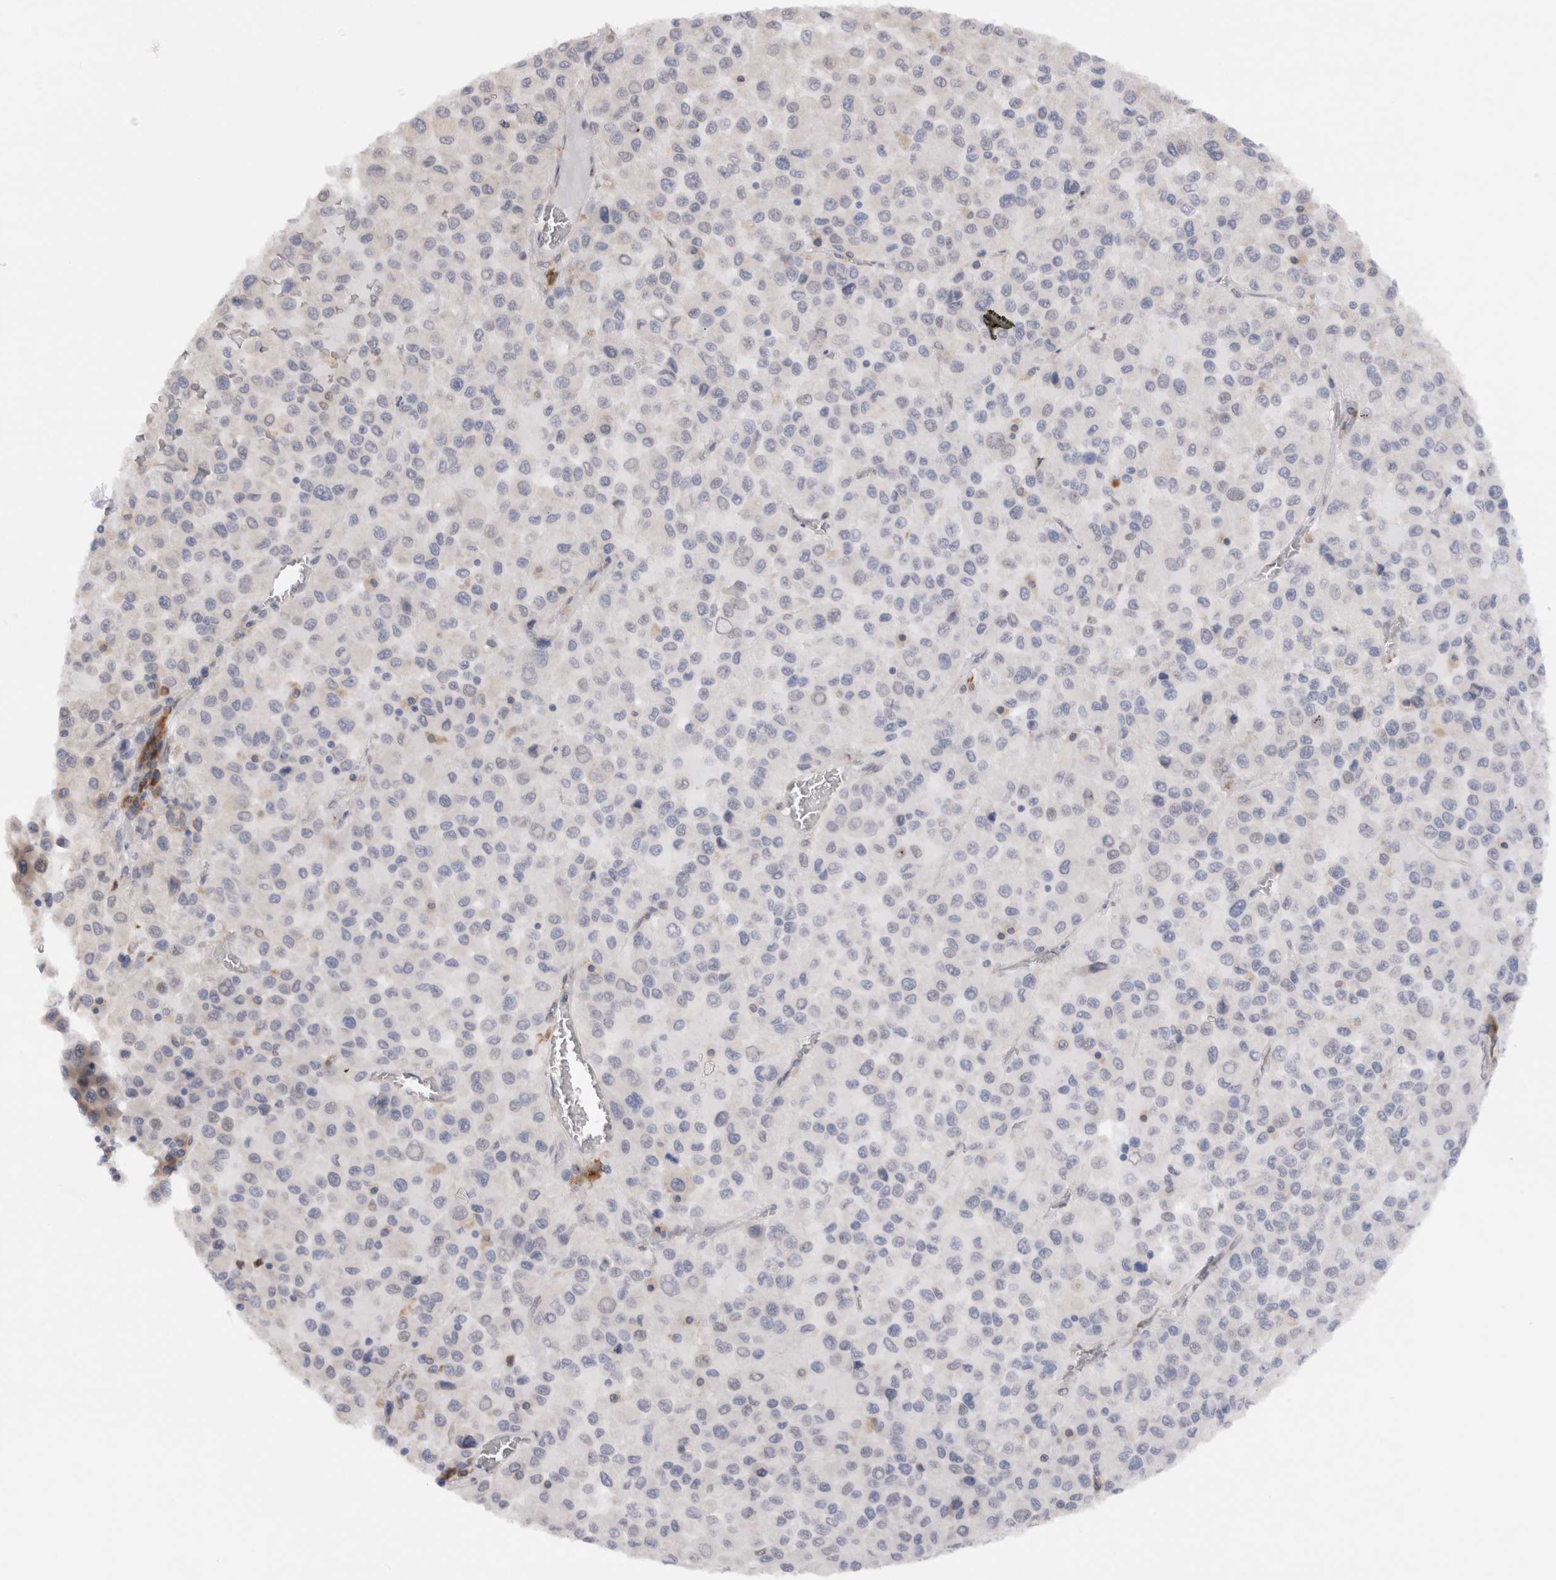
{"staining": {"intensity": "negative", "quantity": "none", "location": "none"}, "tissue": "melanoma", "cell_type": "Tumor cells", "image_type": "cancer", "snomed": [{"axis": "morphology", "description": "Malignant melanoma, Metastatic site"}, {"axis": "topography", "description": "Lung"}], "caption": "Melanoma was stained to show a protein in brown. There is no significant positivity in tumor cells.", "gene": "VCPIP1", "patient": {"sex": "male", "age": 64}}